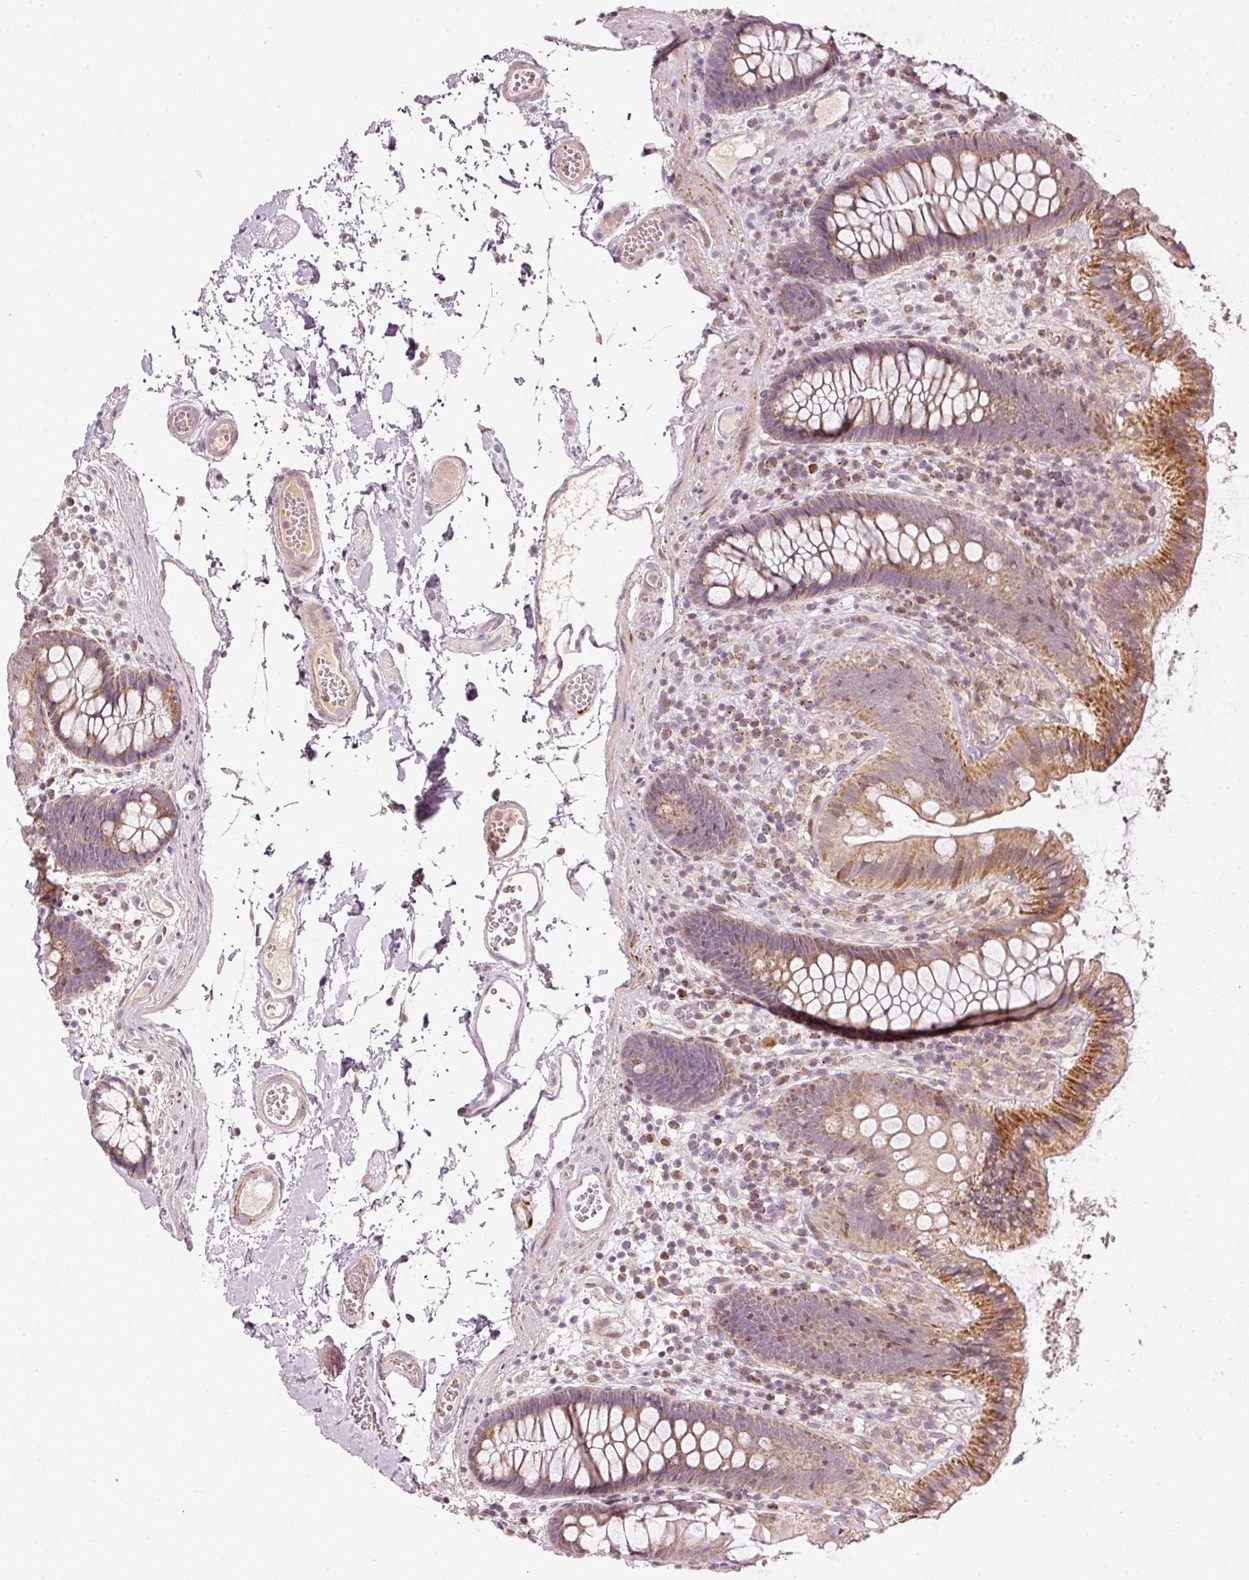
{"staining": {"intensity": "weak", "quantity": ">75%", "location": "cytoplasmic/membranous"}, "tissue": "colon", "cell_type": "Endothelial cells", "image_type": "normal", "snomed": [{"axis": "morphology", "description": "Normal tissue, NOS"}, {"axis": "topography", "description": "Colon"}], "caption": "A brown stain shows weak cytoplasmic/membranous staining of a protein in endothelial cells of unremarkable human colon.", "gene": "TOB2", "patient": {"sex": "male", "age": 84}}